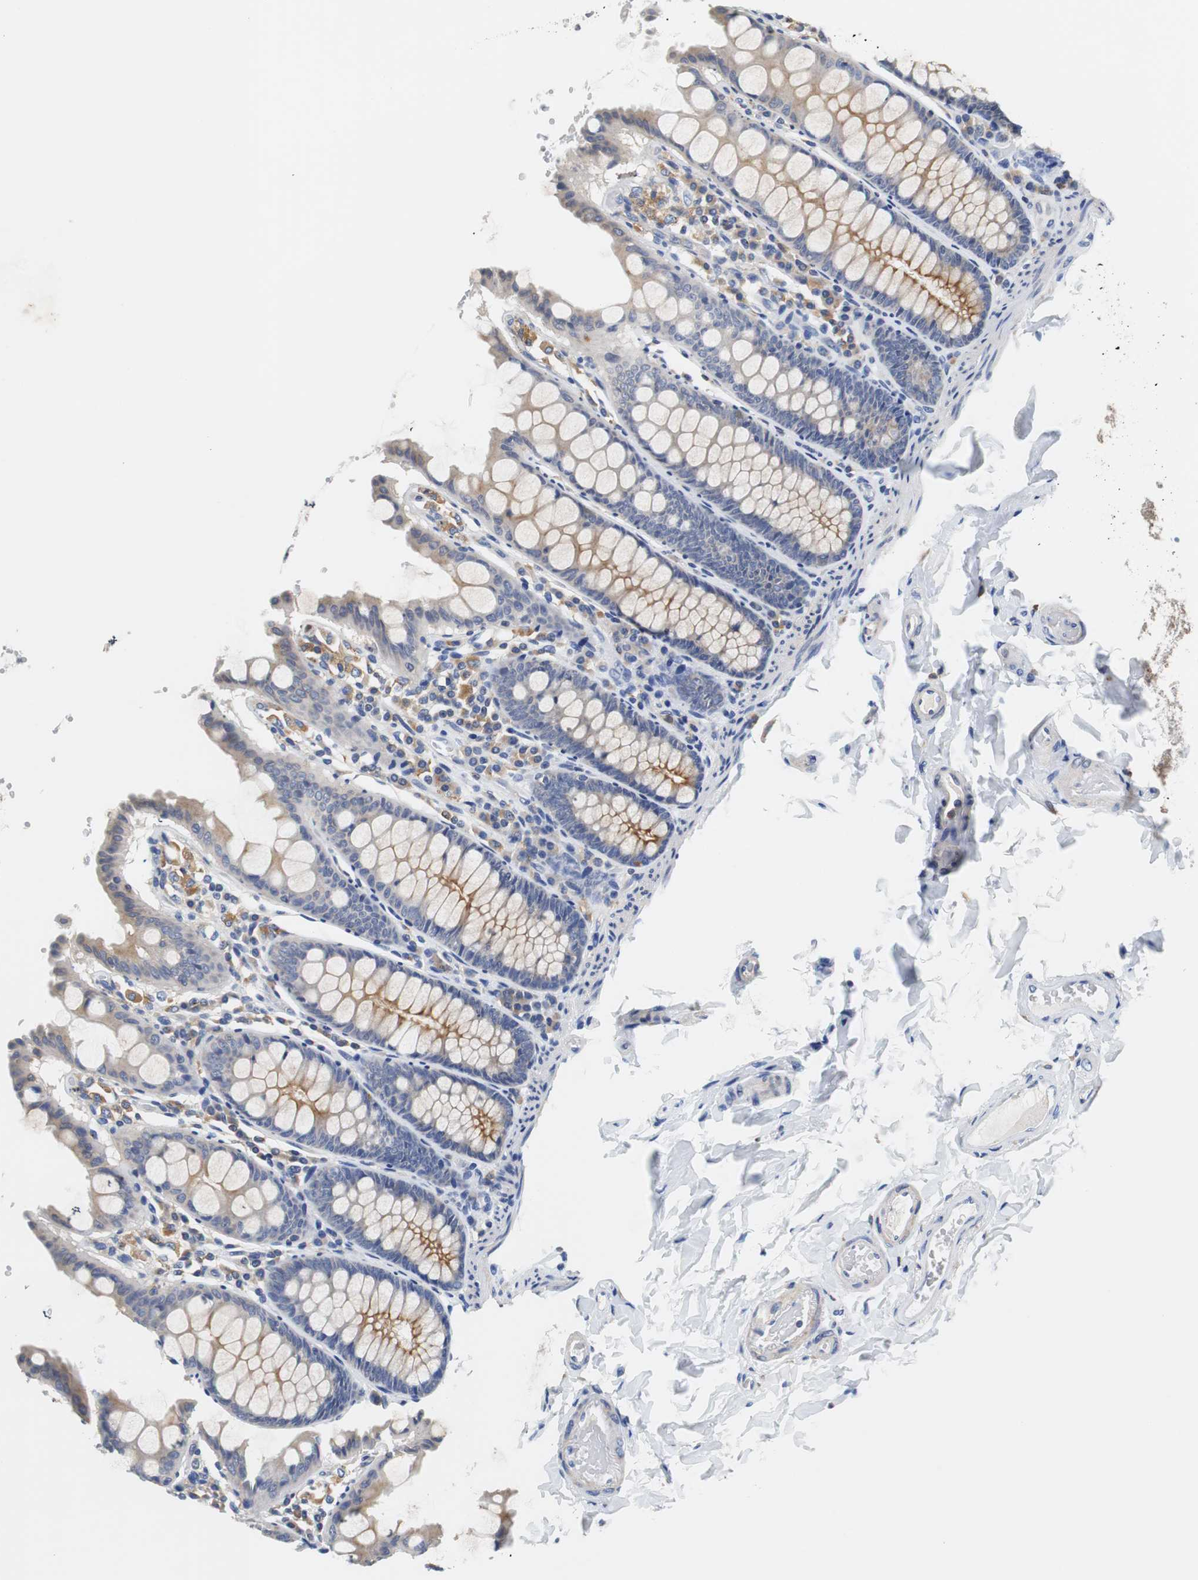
{"staining": {"intensity": "negative", "quantity": "none", "location": "none"}, "tissue": "colon", "cell_type": "Endothelial cells", "image_type": "normal", "snomed": [{"axis": "morphology", "description": "Normal tissue, NOS"}, {"axis": "topography", "description": "Colon"}], "caption": "Immunohistochemistry of benign human colon reveals no staining in endothelial cells.", "gene": "VAMP8", "patient": {"sex": "female", "age": 61}}